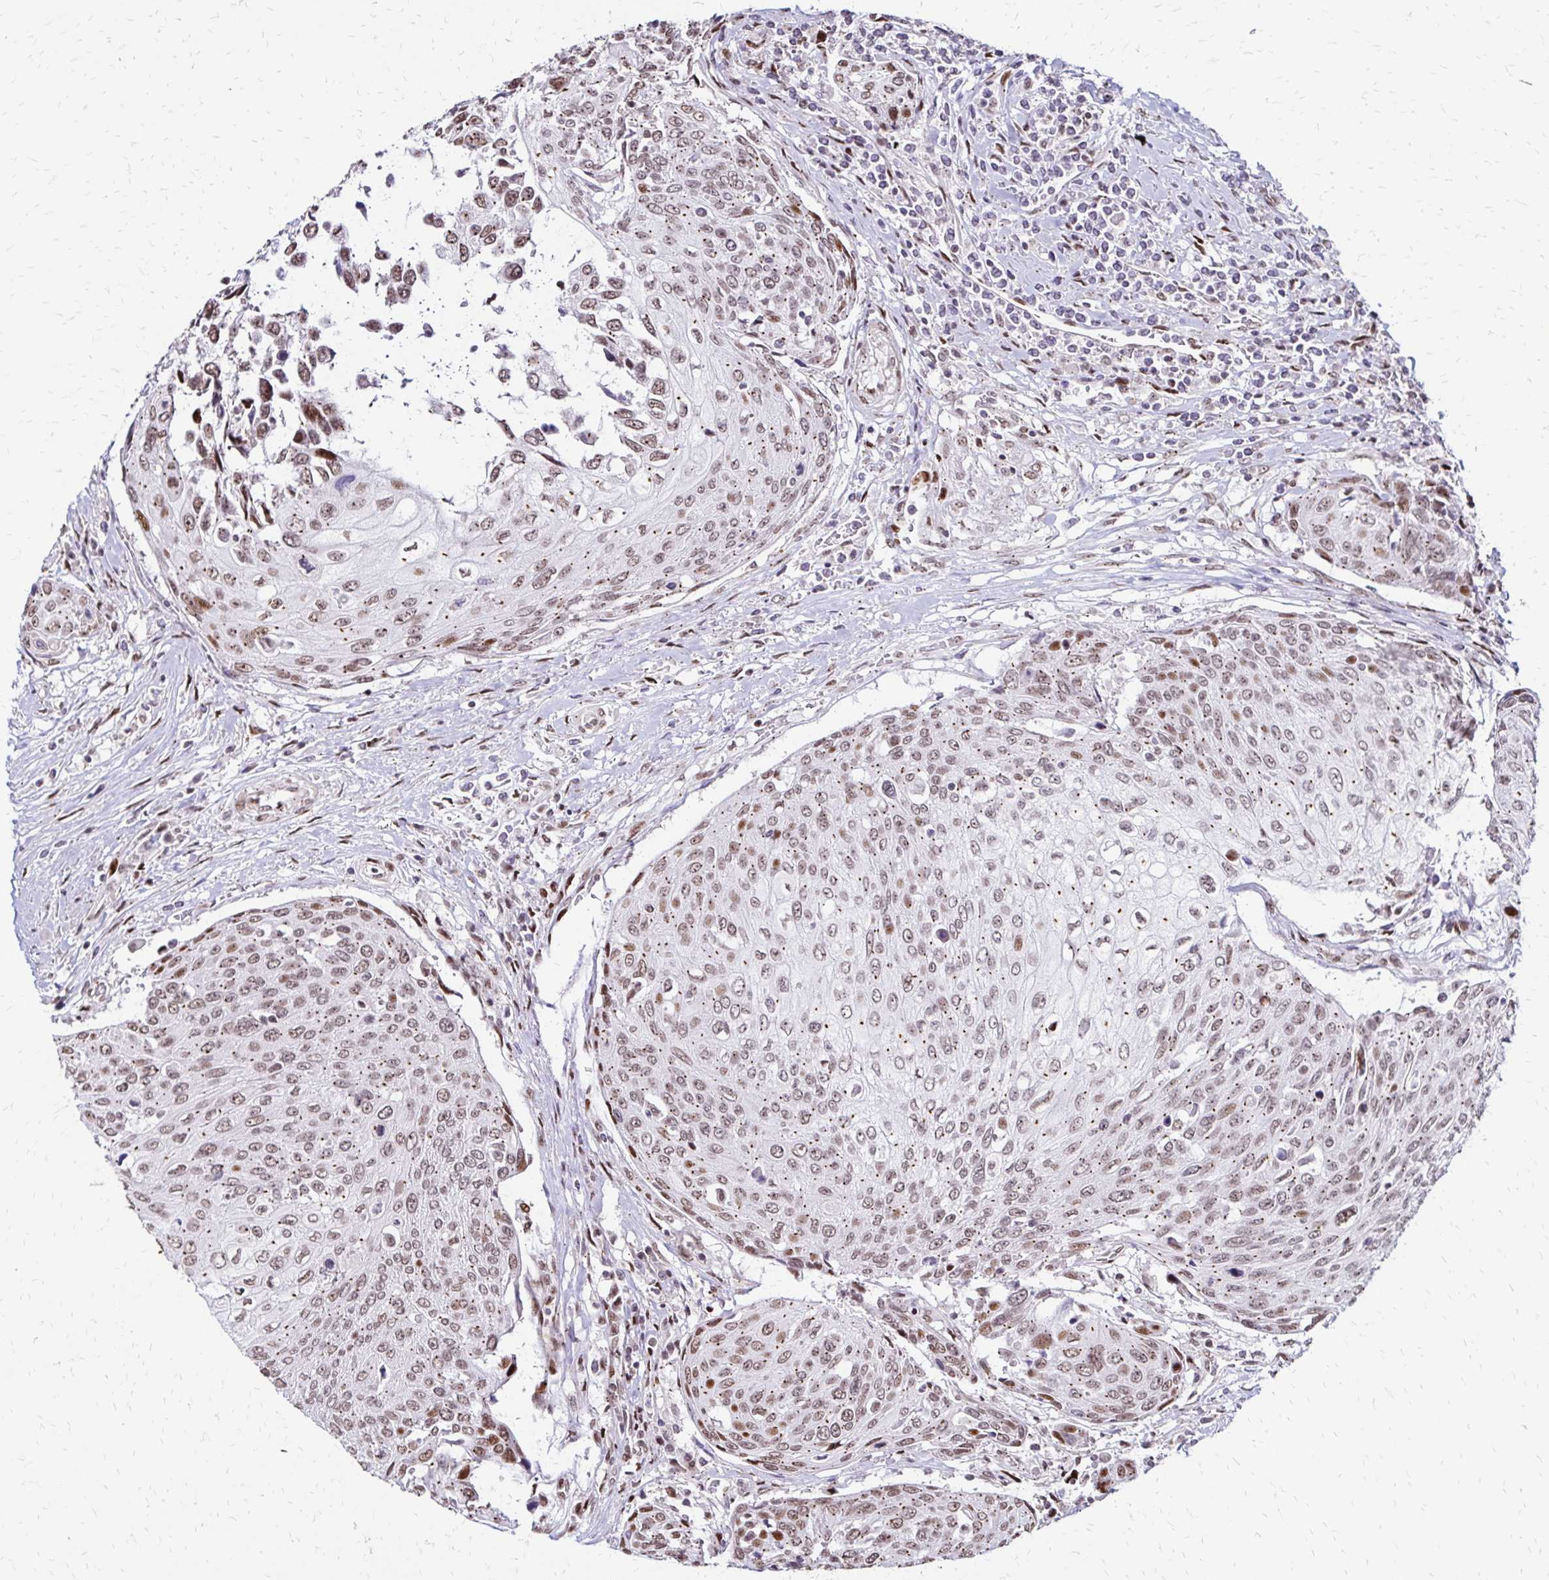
{"staining": {"intensity": "moderate", "quantity": ">75%", "location": "cytoplasmic/membranous,nuclear"}, "tissue": "urothelial cancer", "cell_type": "Tumor cells", "image_type": "cancer", "snomed": [{"axis": "morphology", "description": "Urothelial carcinoma, High grade"}, {"axis": "topography", "description": "Urinary bladder"}], "caption": "This is an image of IHC staining of urothelial carcinoma (high-grade), which shows moderate expression in the cytoplasmic/membranous and nuclear of tumor cells.", "gene": "TOB1", "patient": {"sex": "female", "age": 70}}